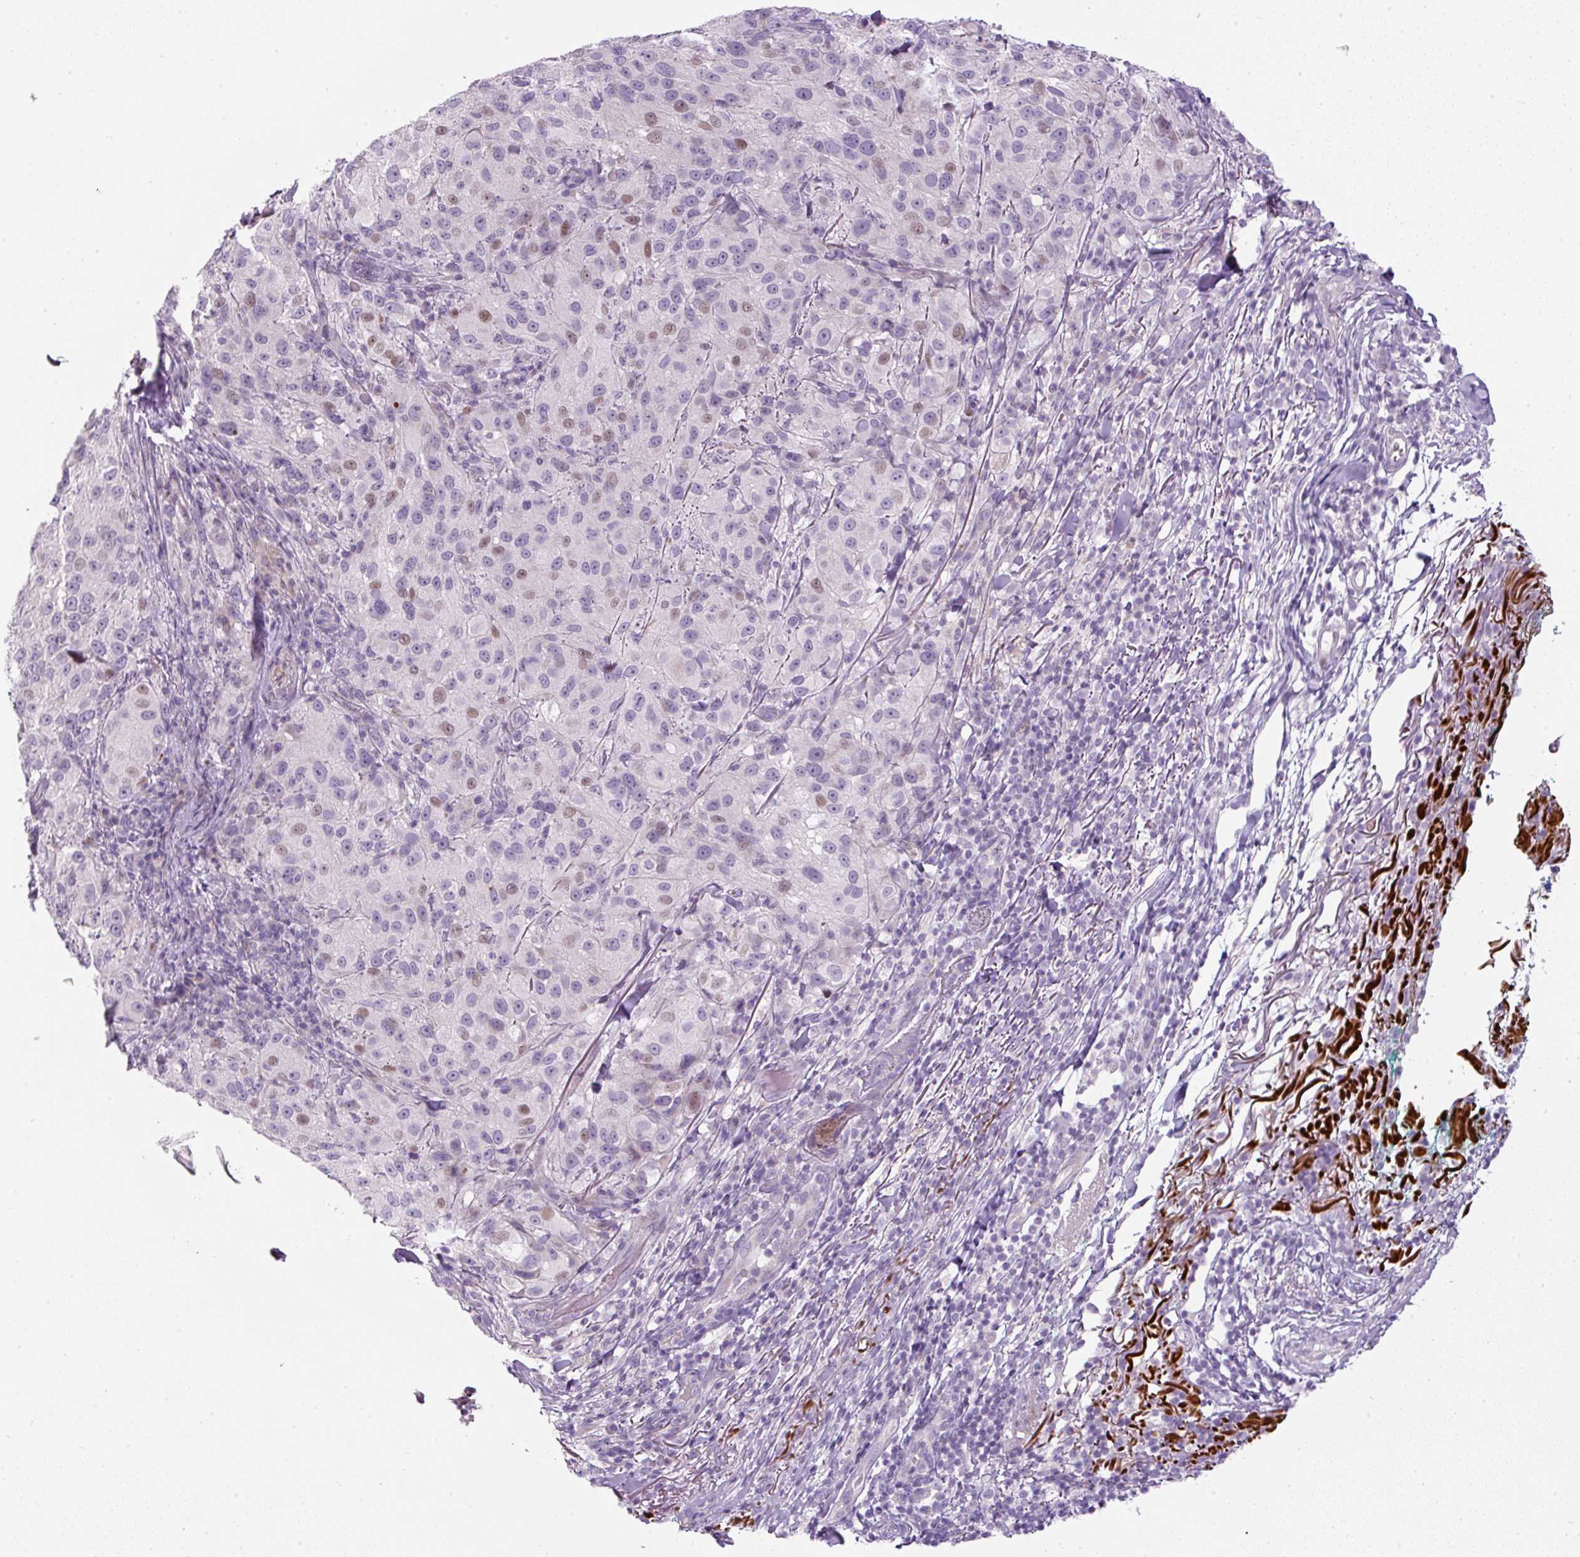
{"staining": {"intensity": "weak", "quantity": "<25%", "location": "nuclear"}, "tissue": "melanoma", "cell_type": "Tumor cells", "image_type": "cancer", "snomed": [{"axis": "morphology", "description": "Necrosis, NOS"}, {"axis": "morphology", "description": "Malignant melanoma, NOS"}, {"axis": "topography", "description": "Skin"}], "caption": "IHC histopathology image of melanoma stained for a protein (brown), which shows no staining in tumor cells.", "gene": "FGFBP3", "patient": {"sex": "female", "age": 87}}